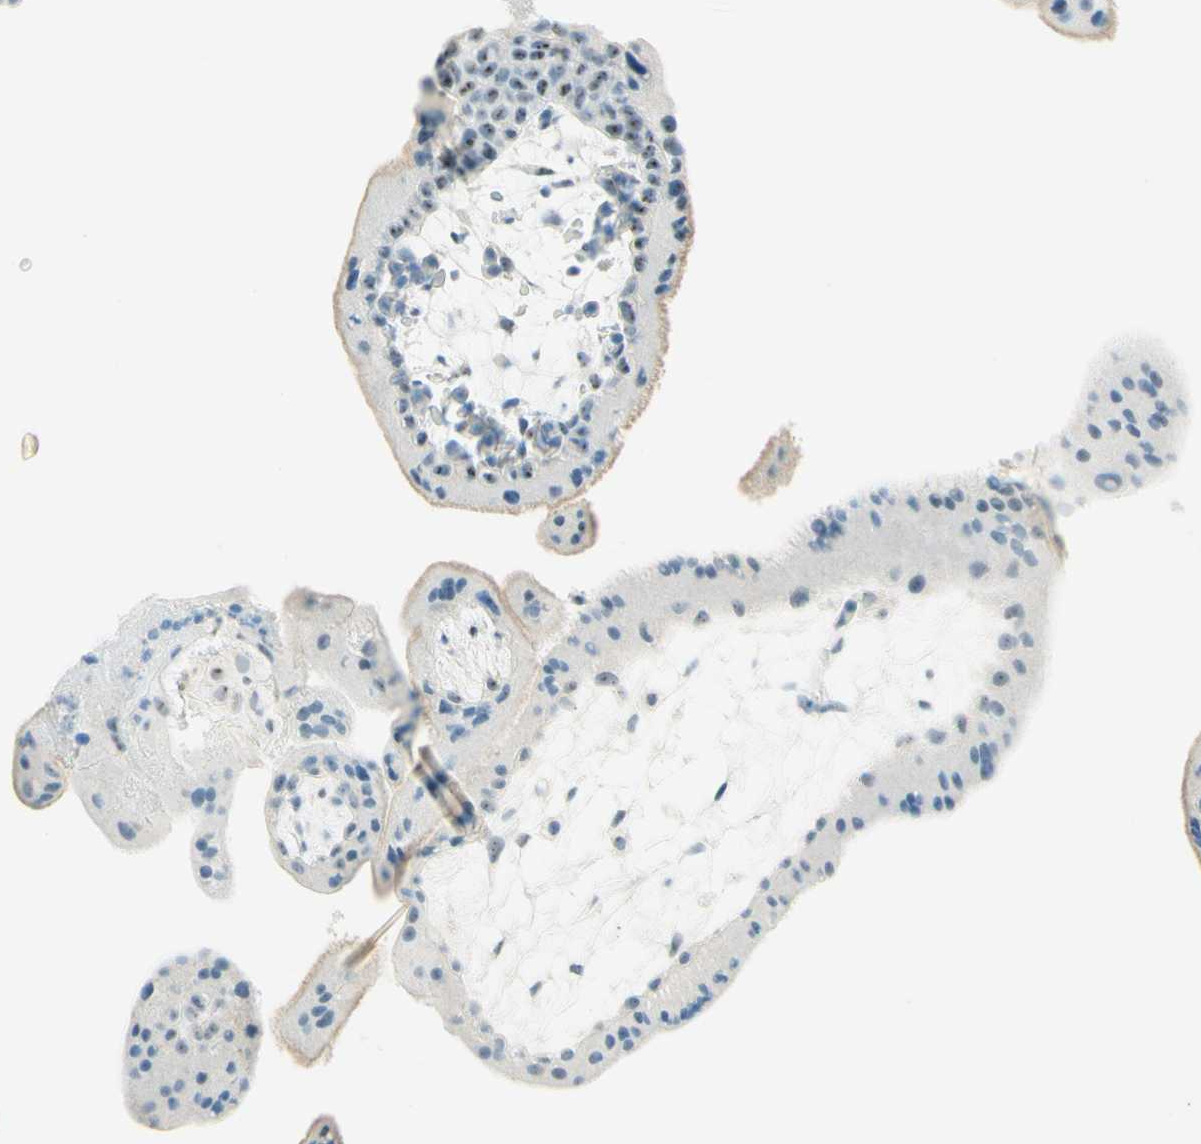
{"staining": {"intensity": "negative", "quantity": "none", "location": "none"}, "tissue": "placenta", "cell_type": "Trophoblastic cells", "image_type": "normal", "snomed": [{"axis": "morphology", "description": "Normal tissue, NOS"}, {"axis": "topography", "description": "Placenta"}], "caption": "Placenta was stained to show a protein in brown. There is no significant expression in trophoblastic cells. (DAB immunohistochemistry with hematoxylin counter stain).", "gene": "FMR1NB", "patient": {"sex": "female", "age": 35}}